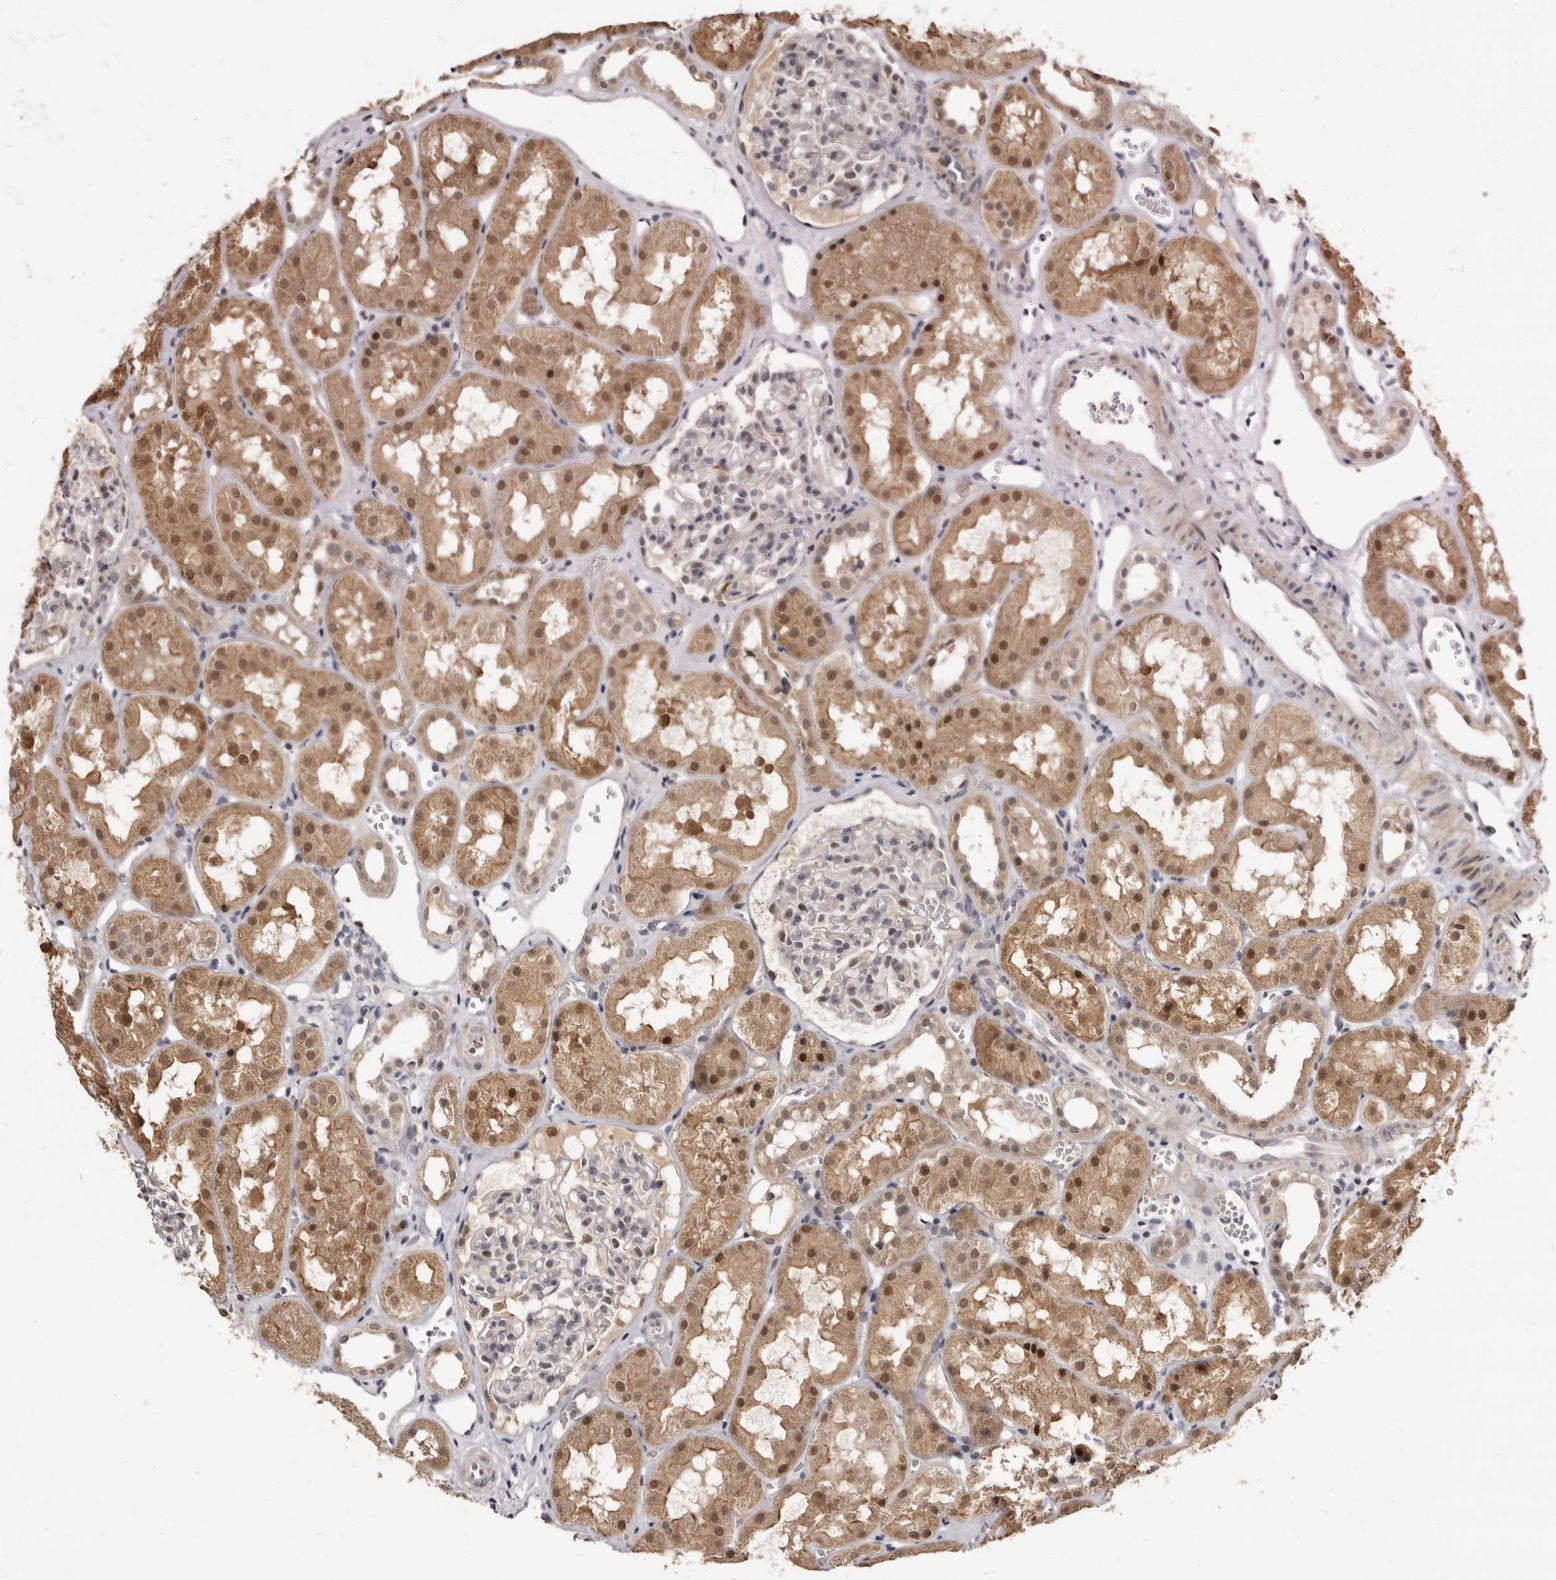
{"staining": {"intensity": "weak", "quantity": "<25%", "location": "cytoplasmic/membranous"}, "tissue": "kidney", "cell_type": "Cells in glomeruli", "image_type": "normal", "snomed": [{"axis": "morphology", "description": "Normal tissue, NOS"}, {"axis": "topography", "description": "Kidney"}], "caption": "Immunohistochemistry (IHC) photomicrograph of benign kidney: human kidney stained with DAB exhibits no significant protein expression in cells in glomeruli. (Immunohistochemistry (IHC), brightfield microscopy, high magnification).", "gene": "ZNF326", "patient": {"sex": "male", "age": 16}}